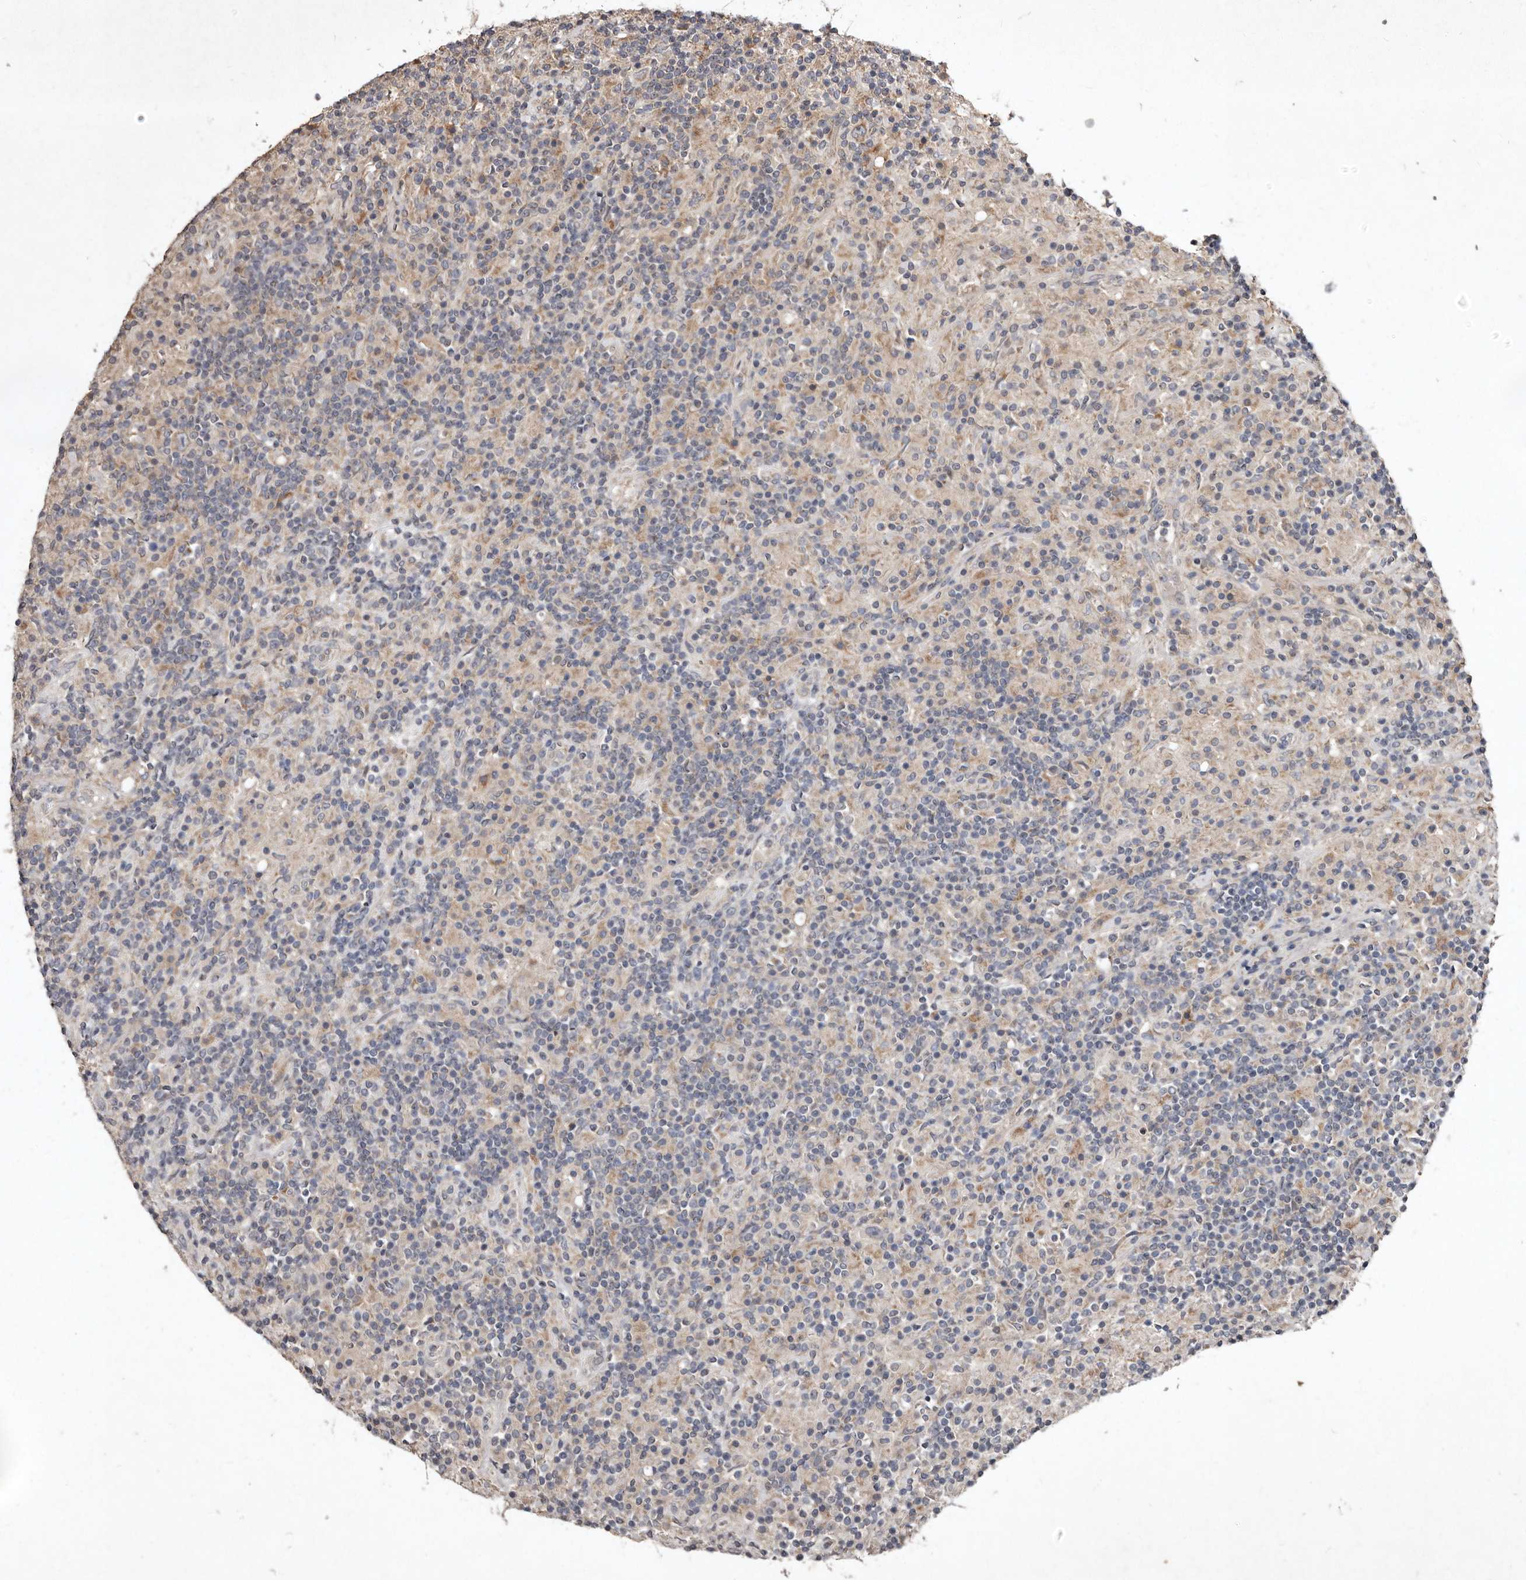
{"staining": {"intensity": "weak", "quantity": "<25%", "location": "cytoplasmic/membranous"}, "tissue": "lymphoma", "cell_type": "Tumor cells", "image_type": "cancer", "snomed": [{"axis": "morphology", "description": "Hodgkin's disease, NOS"}, {"axis": "topography", "description": "Lymph node"}], "caption": "This is an immunohistochemistry photomicrograph of lymphoma. There is no positivity in tumor cells.", "gene": "FLAD1", "patient": {"sex": "male", "age": 70}}